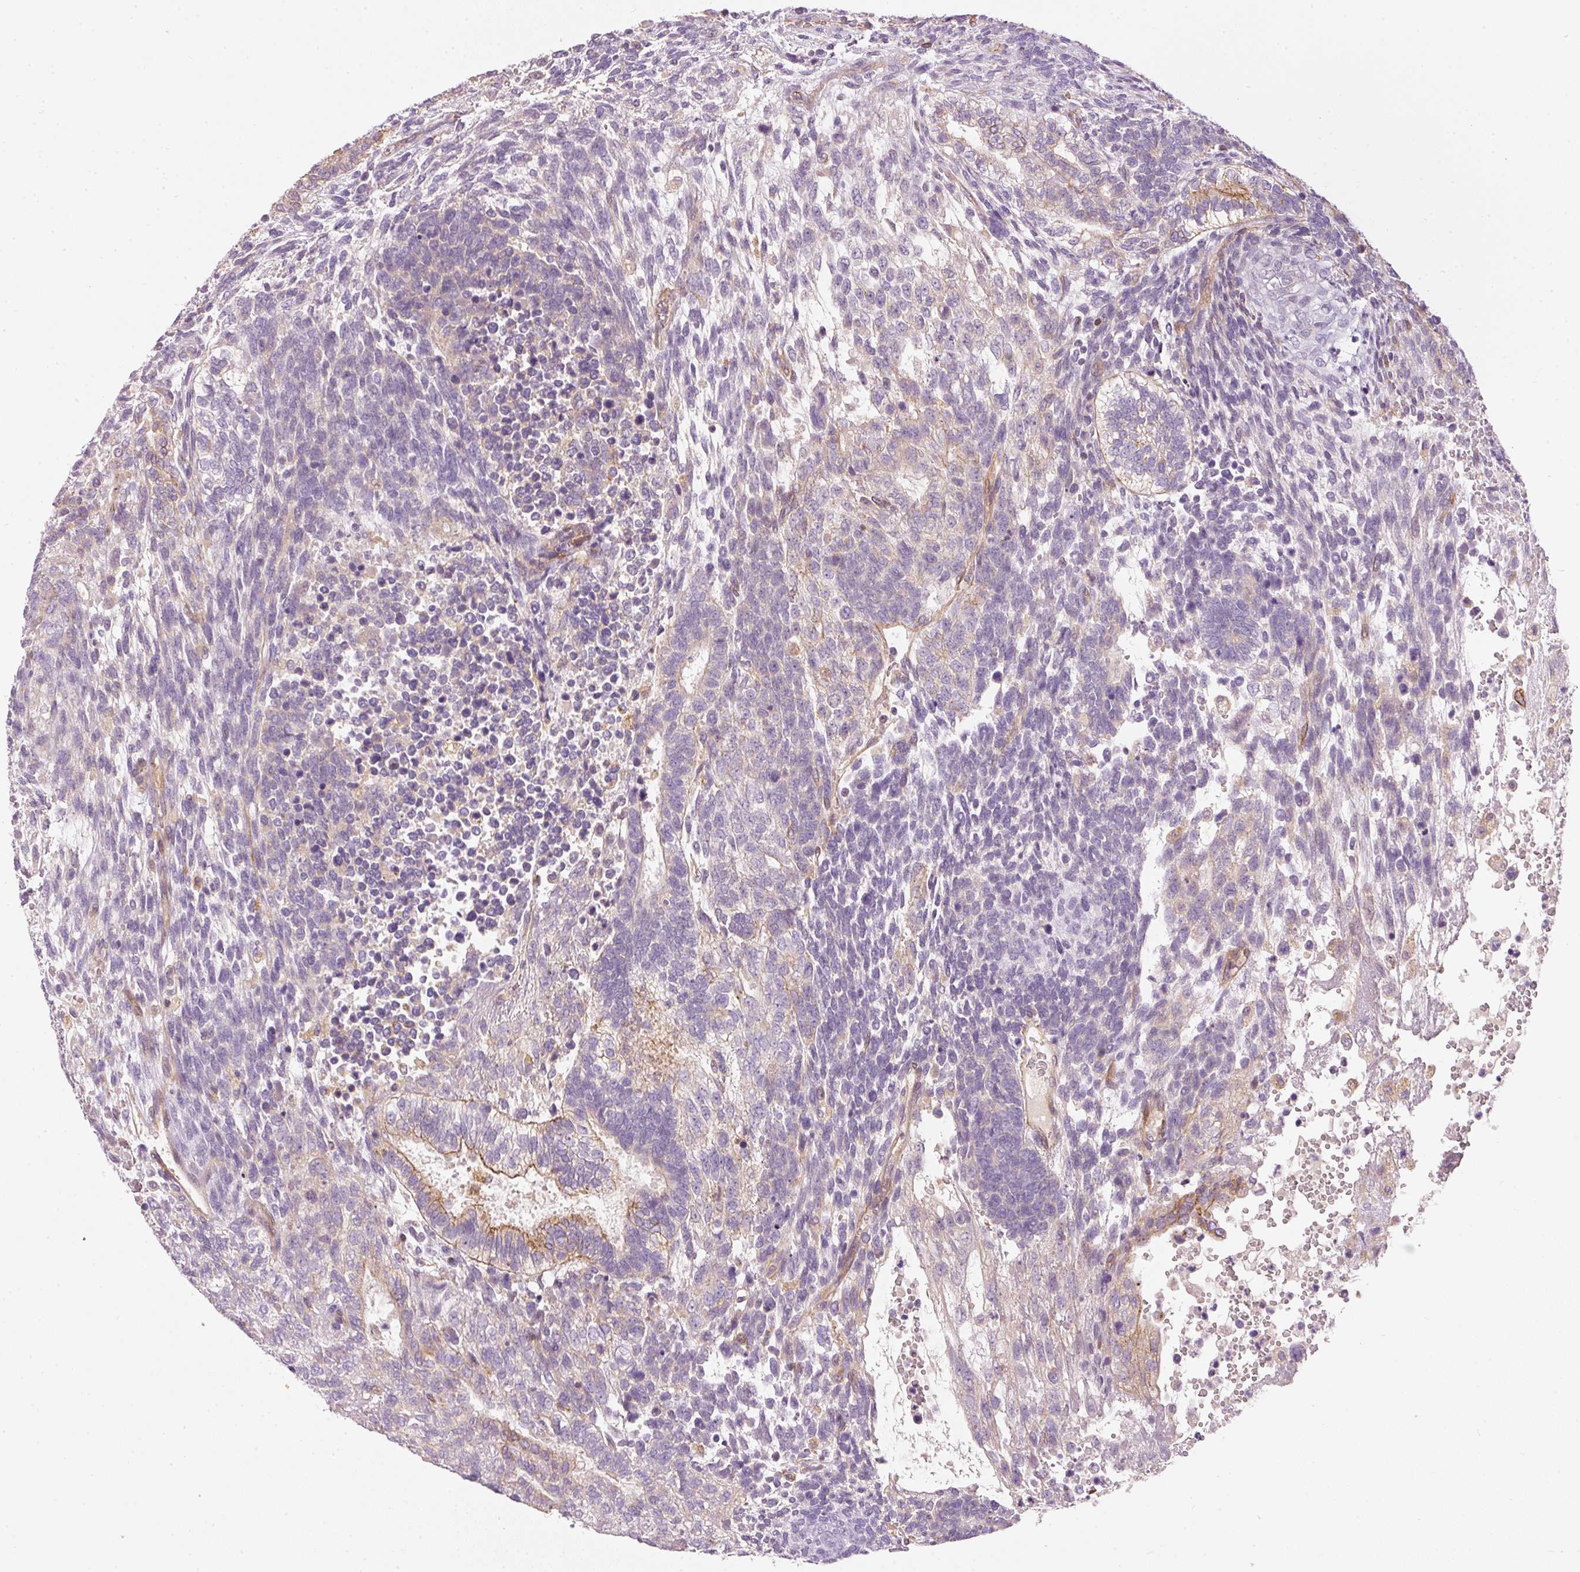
{"staining": {"intensity": "negative", "quantity": "none", "location": "none"}, "tissue": "testis cancer", "cell_type": "Tumor cells", "image_type": "cancer", "snomed": [{"axis": "morphology", "description": "Carcinoma, Embryonal, NOS"}, {"axis": "topography", "description": "Testis"}], "caption": "The photomicrograph shows no staining of tumor cells in embryonal carcinoma (testis).", "gene": "OSR2", "patient": {"sex": "male", "age": 23}}